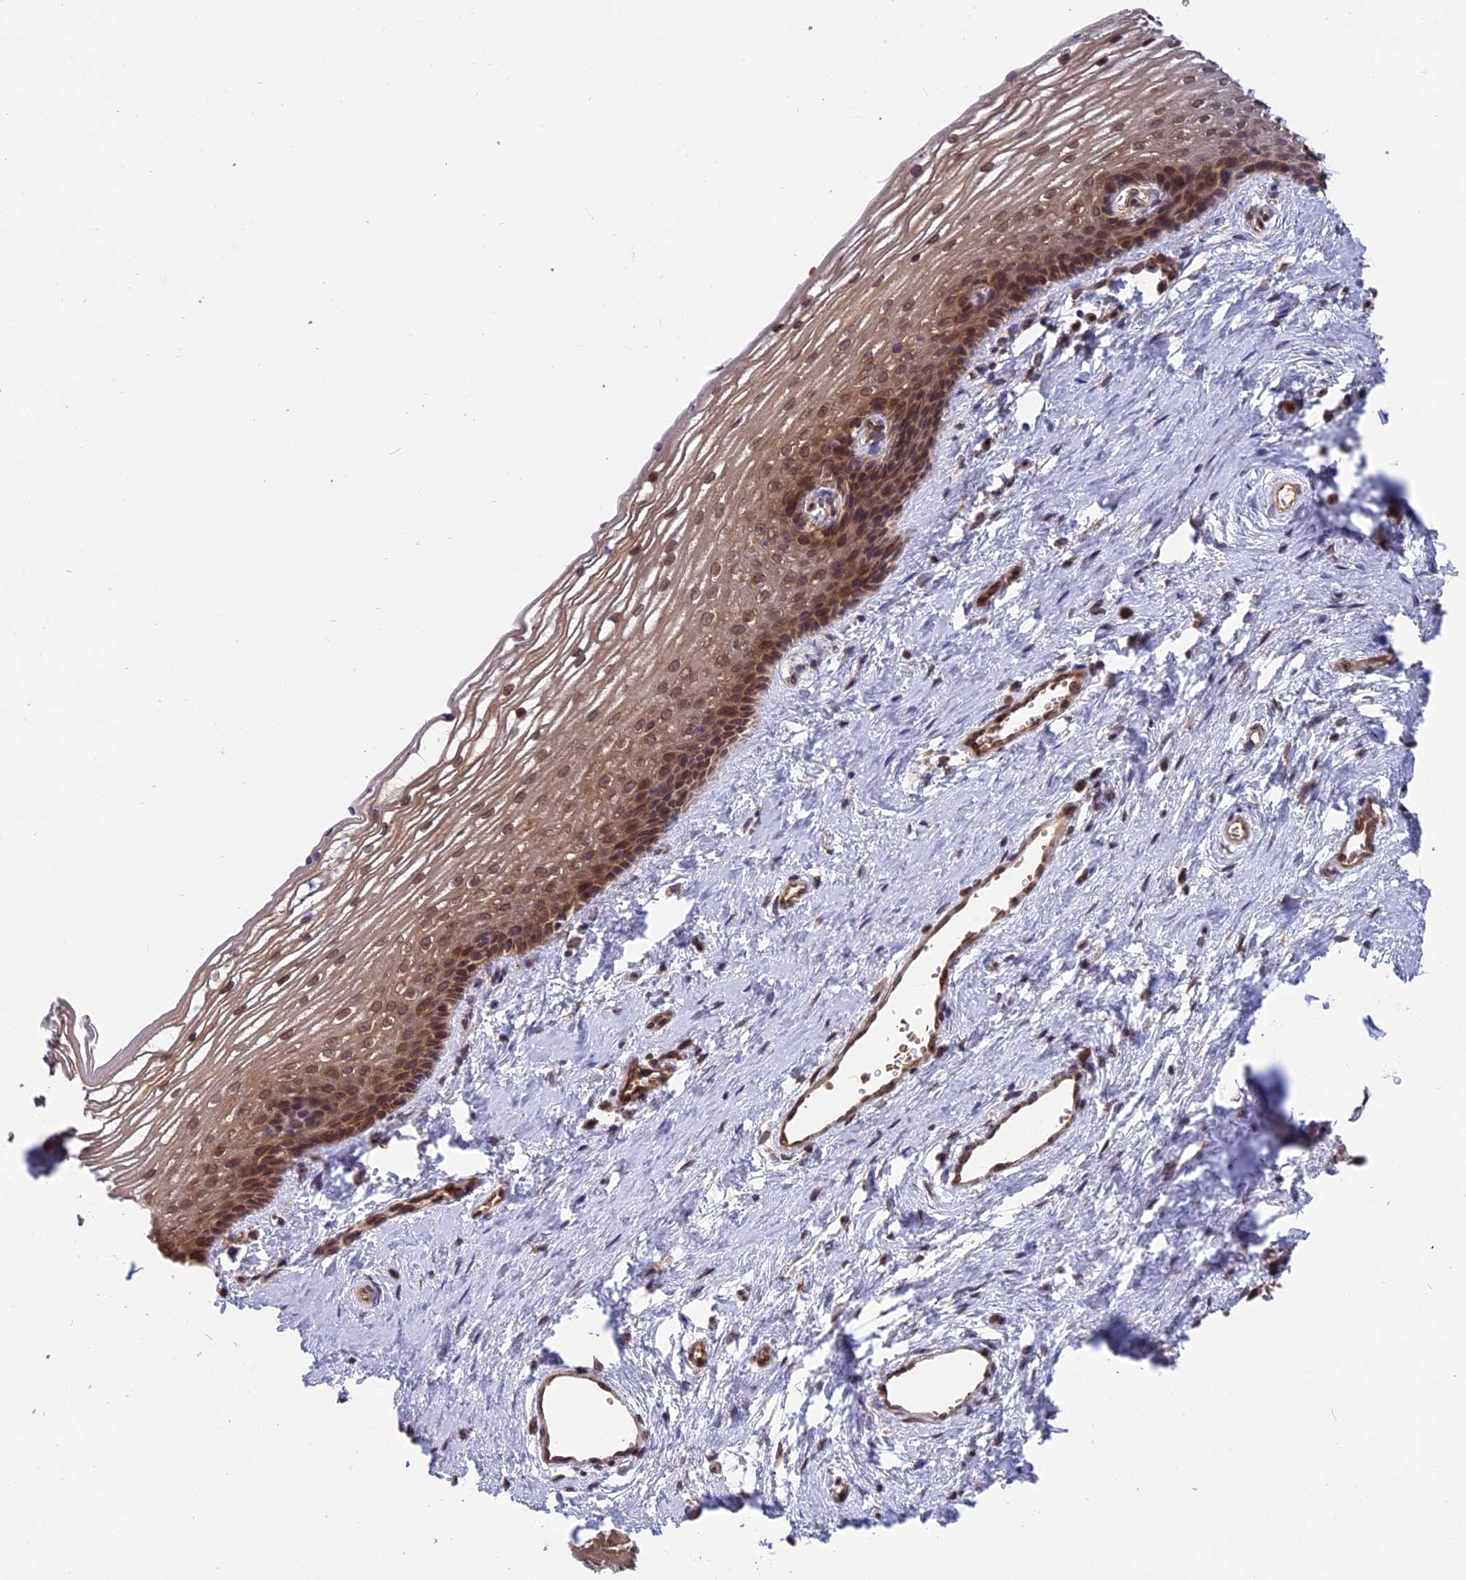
{"staining": {"intensity": "moderate", "quantity": ">75%", "location": "cytoplasmic/membranous,nuclear"}, "tissue": "vagina", "cell_type": "Squamous epithelial cells", "image_type": "normal", "snomed": [{"axis": "morphology", "description": "Normal tissue, NOS"}, {"axis": "topography", "description": "Vagina"}], "caption": "A medium amount of moderate cytoplasmic/membranous,nuclear positivity is seen in about >75% of squamous epithelial cells in normal vagina.", "gene": "CHMP2A", "patient": {"sex": "female", "age": 46}}